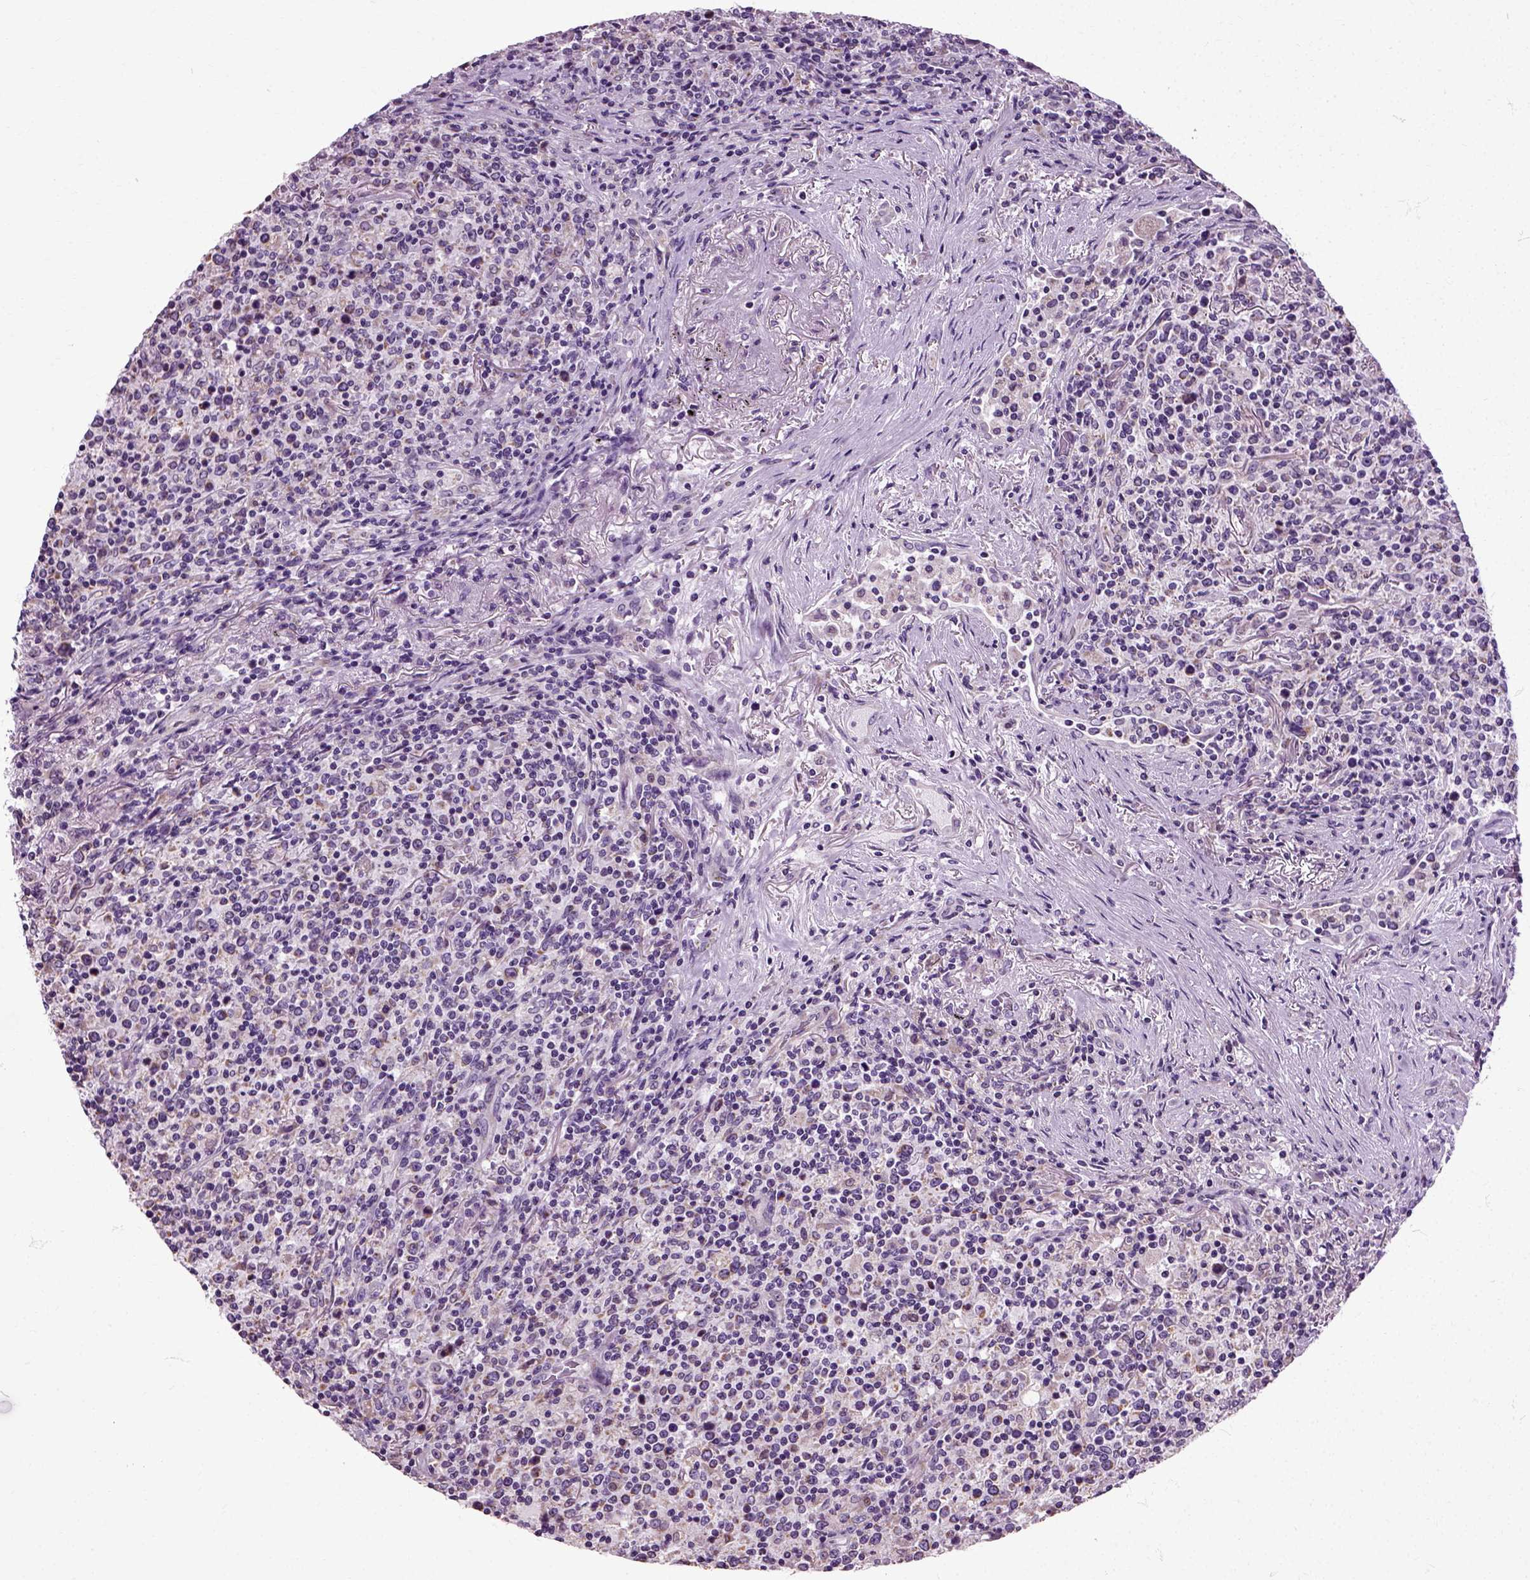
{"staining": {"intensity": "negative", "quantity": "none", "location": "none"}, "tissue": "lymphoma", "cell_type": "Tumor cells", "image_type": "cancer", "snomed": [{"axis": "morphology", "description": "Malignant lymphoma, non-Hodgkin's type, High grade"}, {"axis": "topography", "description": "Lung"}], "caption": "Immunohistochemical staining of lymphoma demonstrates no significant positivity in tumor cells. The staining is performed using DAB brown chromogen with nuclei counter-stained in using hematoxylin.", "gene": "HSPA2", "patient": {"sex": "male", "age": 79}}